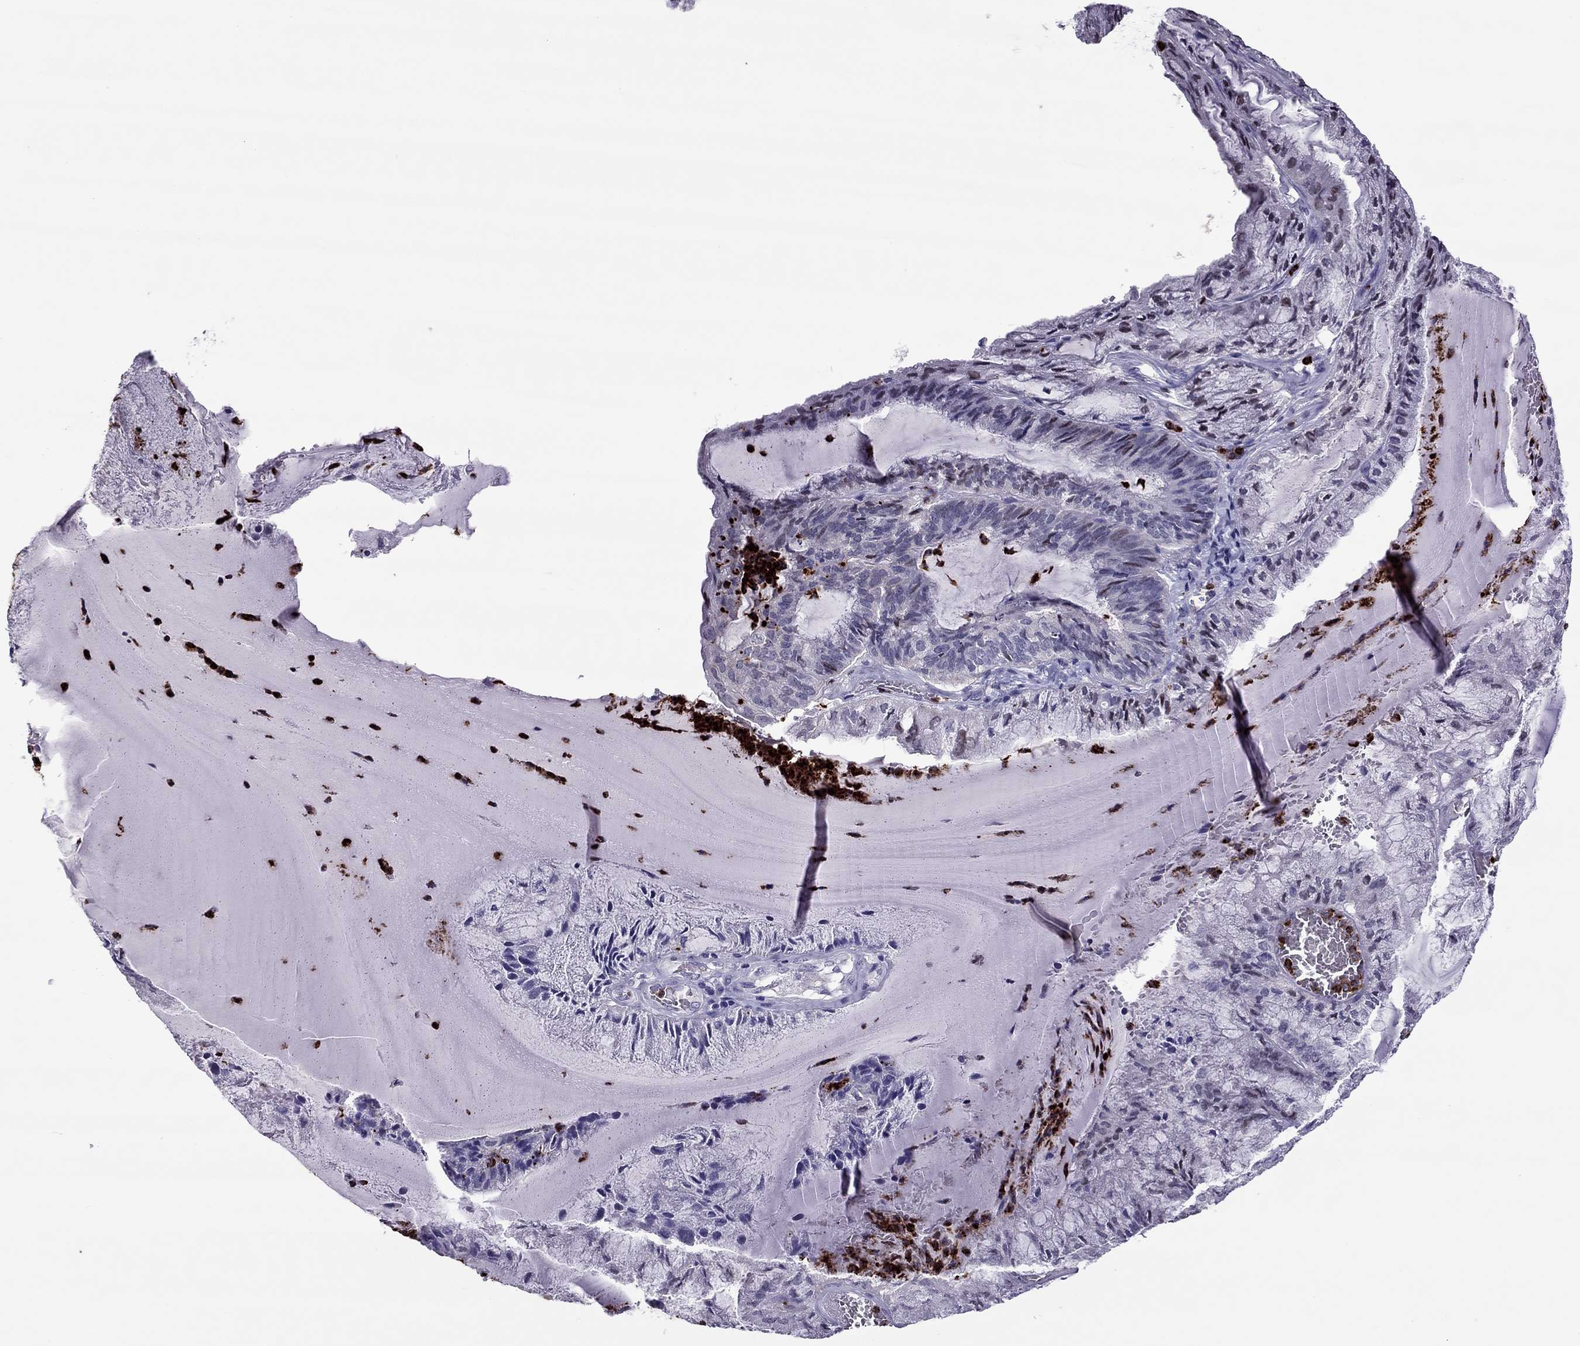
{"staining": {"intensity": "negative", "quantity": "none", "location": "none"}, "tissue": "endometrial cancer", "cell_type": "Tumor cells", "image_type": "cancer", "snomed": [{"axis": "morphology", "description": "Carcinoma, NOS"}, {"axis": "topography", "description": "Endometrium"}], "caption": "This is an immunohistochemistry (IHC) micrograph of human endometrial carcinoma. There is no staining in tumor cells.", "gene": "CCL27", "patient": {"sex": "female", "age": 62}}